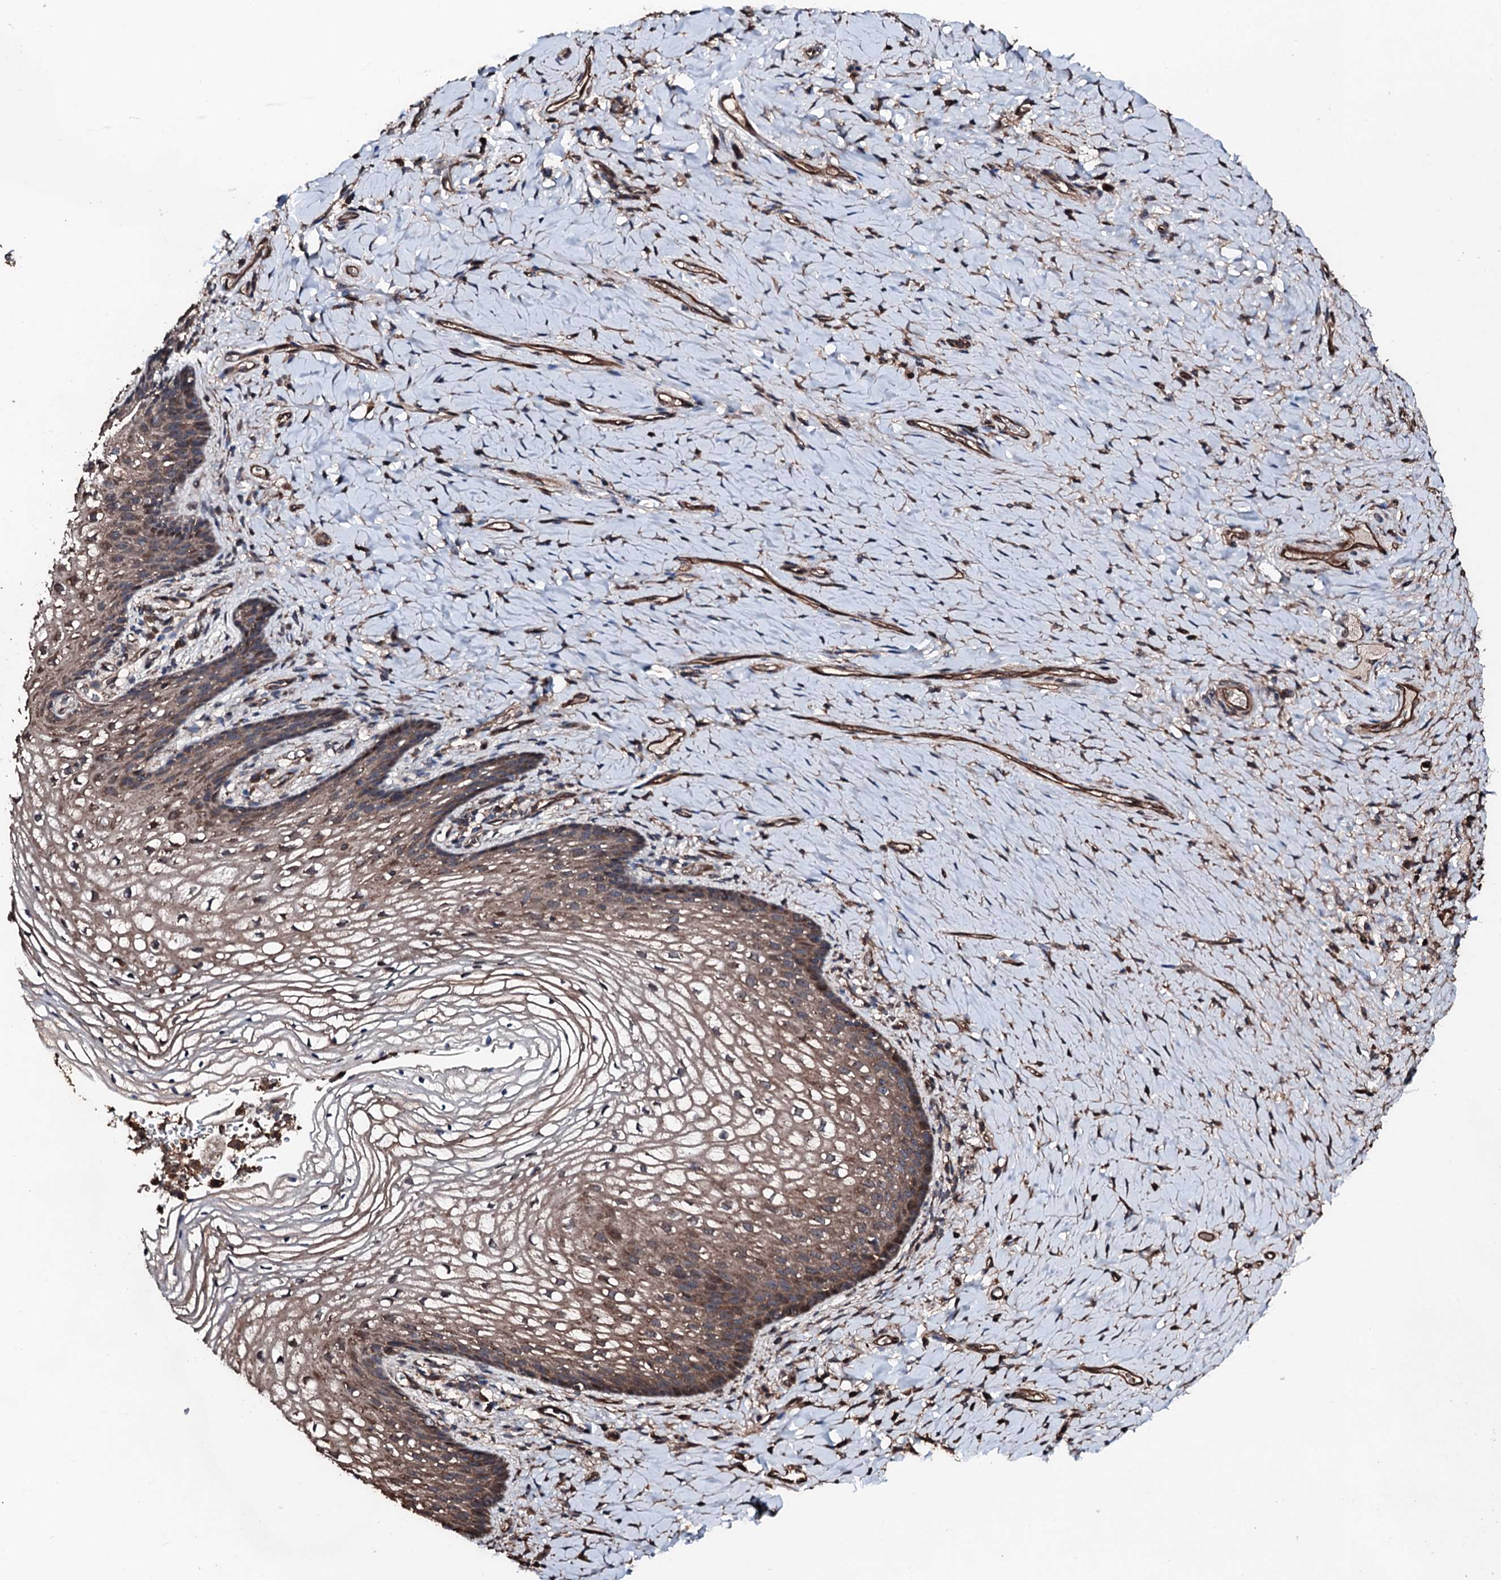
{"staining": {"intensity": "moderate", "quantity": ">75%", "location": "cytoplasmic/membranous"}, "tissue": "vagina", "cell_type": "Squamous epithelial cells", "image_type": "normal", "snomed": [{"axis": "morphology", "description": "Normal tissue, NOS"}, {"axis": "topography", "description": "Vagina"}], "caption": "A brown stain highlights moderate cytoplasmic/membranous expression of a protein in squamous epithelial cells of unremarkable human vagina. (DAB IHC, brown staining for protein, blue staining for nuclei).", "gene": "KIF18A", "patient": {"sex": "female", "age": 60}}